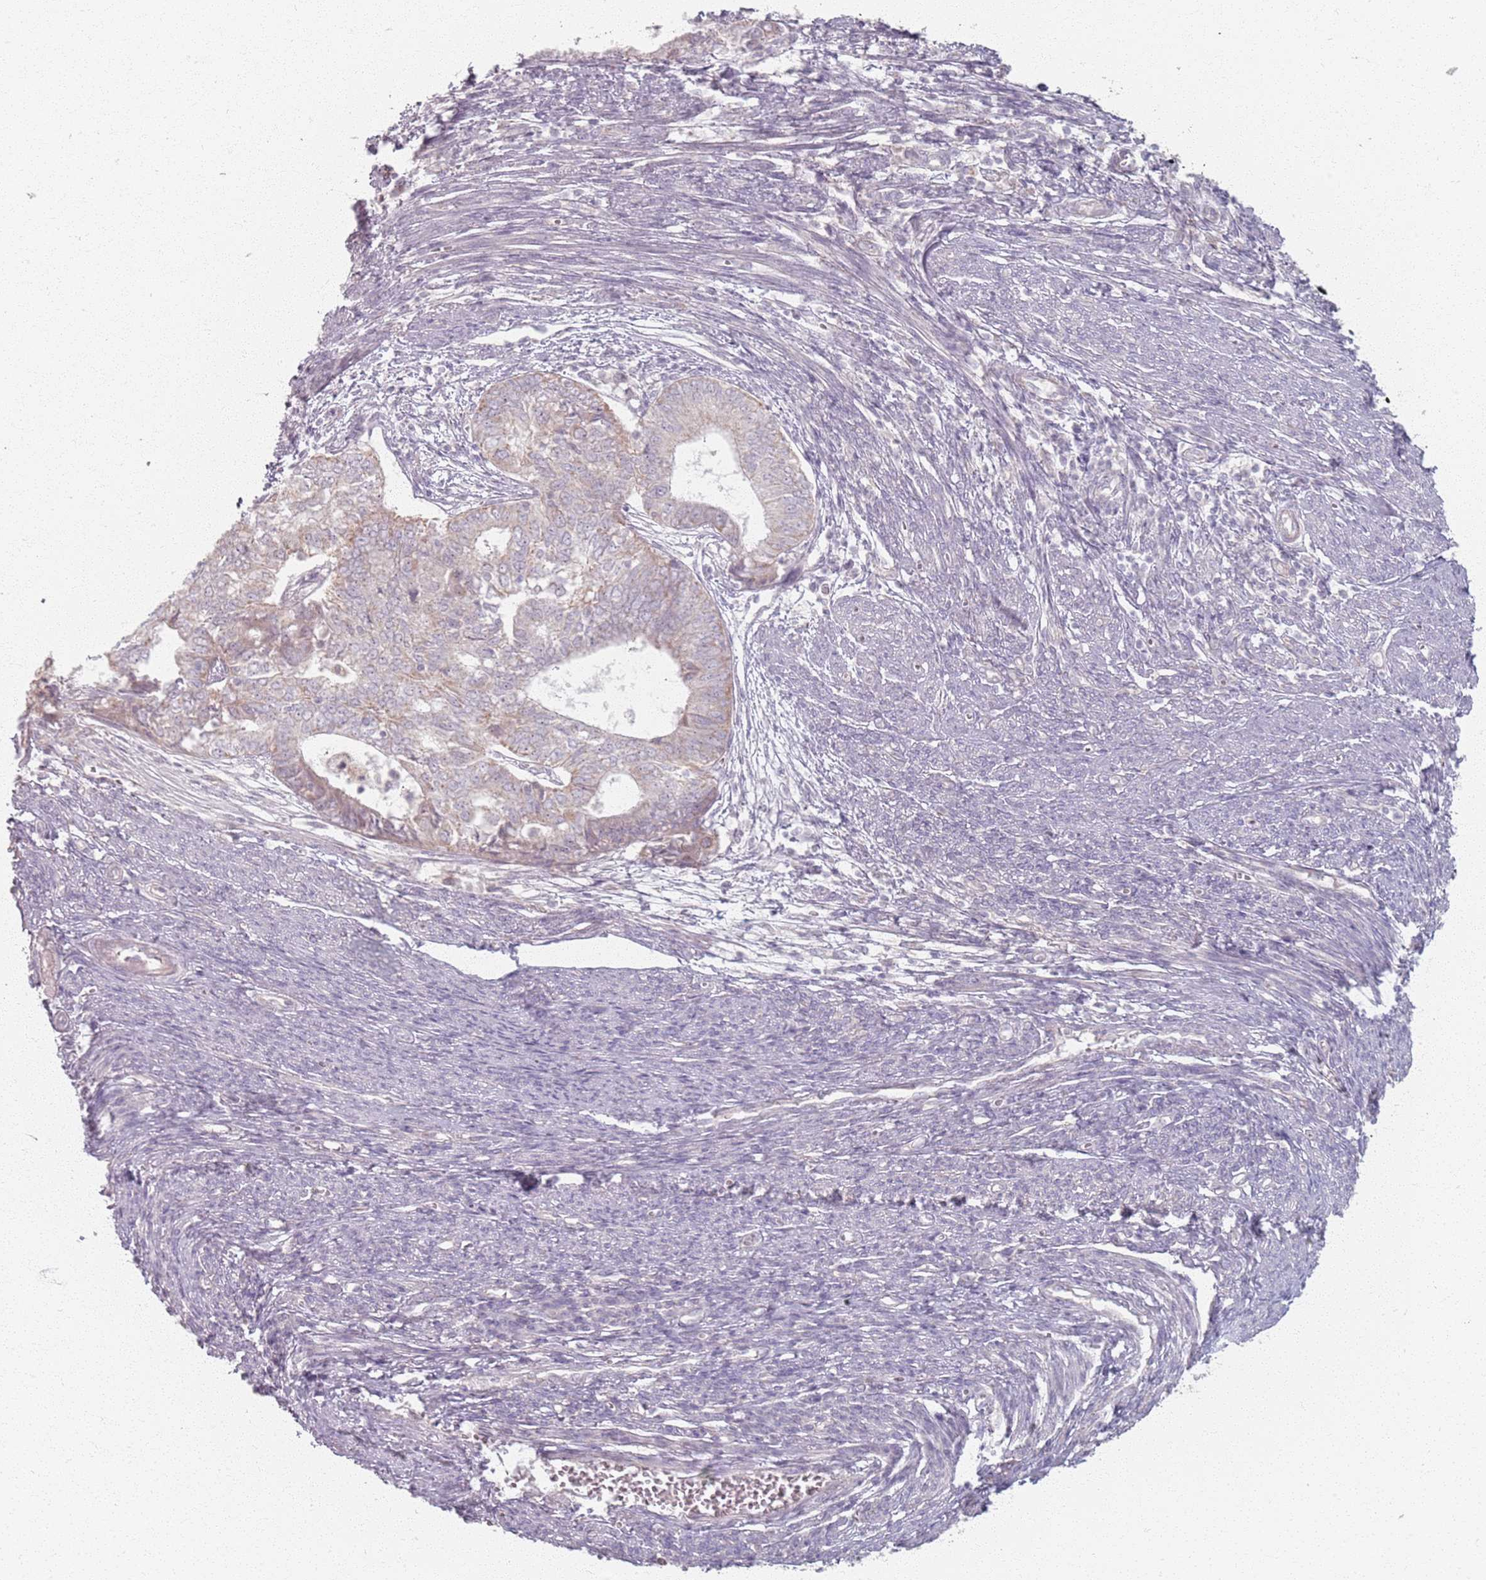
{"staining": {"intensity": "weak", "quantity": "<25%", "location": "cytoplasmic/membranous"}, "tissue": "endometrial cancer", "cell_type": "Tumor cells", "image_type": "cancer", "snomed": [{"axis": "morphology", "description": "Adenocarcinoma, NOS"}, {"axis": "topography", "description": "Endometrium"}], "caption": "There is no significant expression in tumor cells of endometrial adenocarcinoma.", "gene": "PKD2L2", "patient": {"sex": "female", "age": 62}}